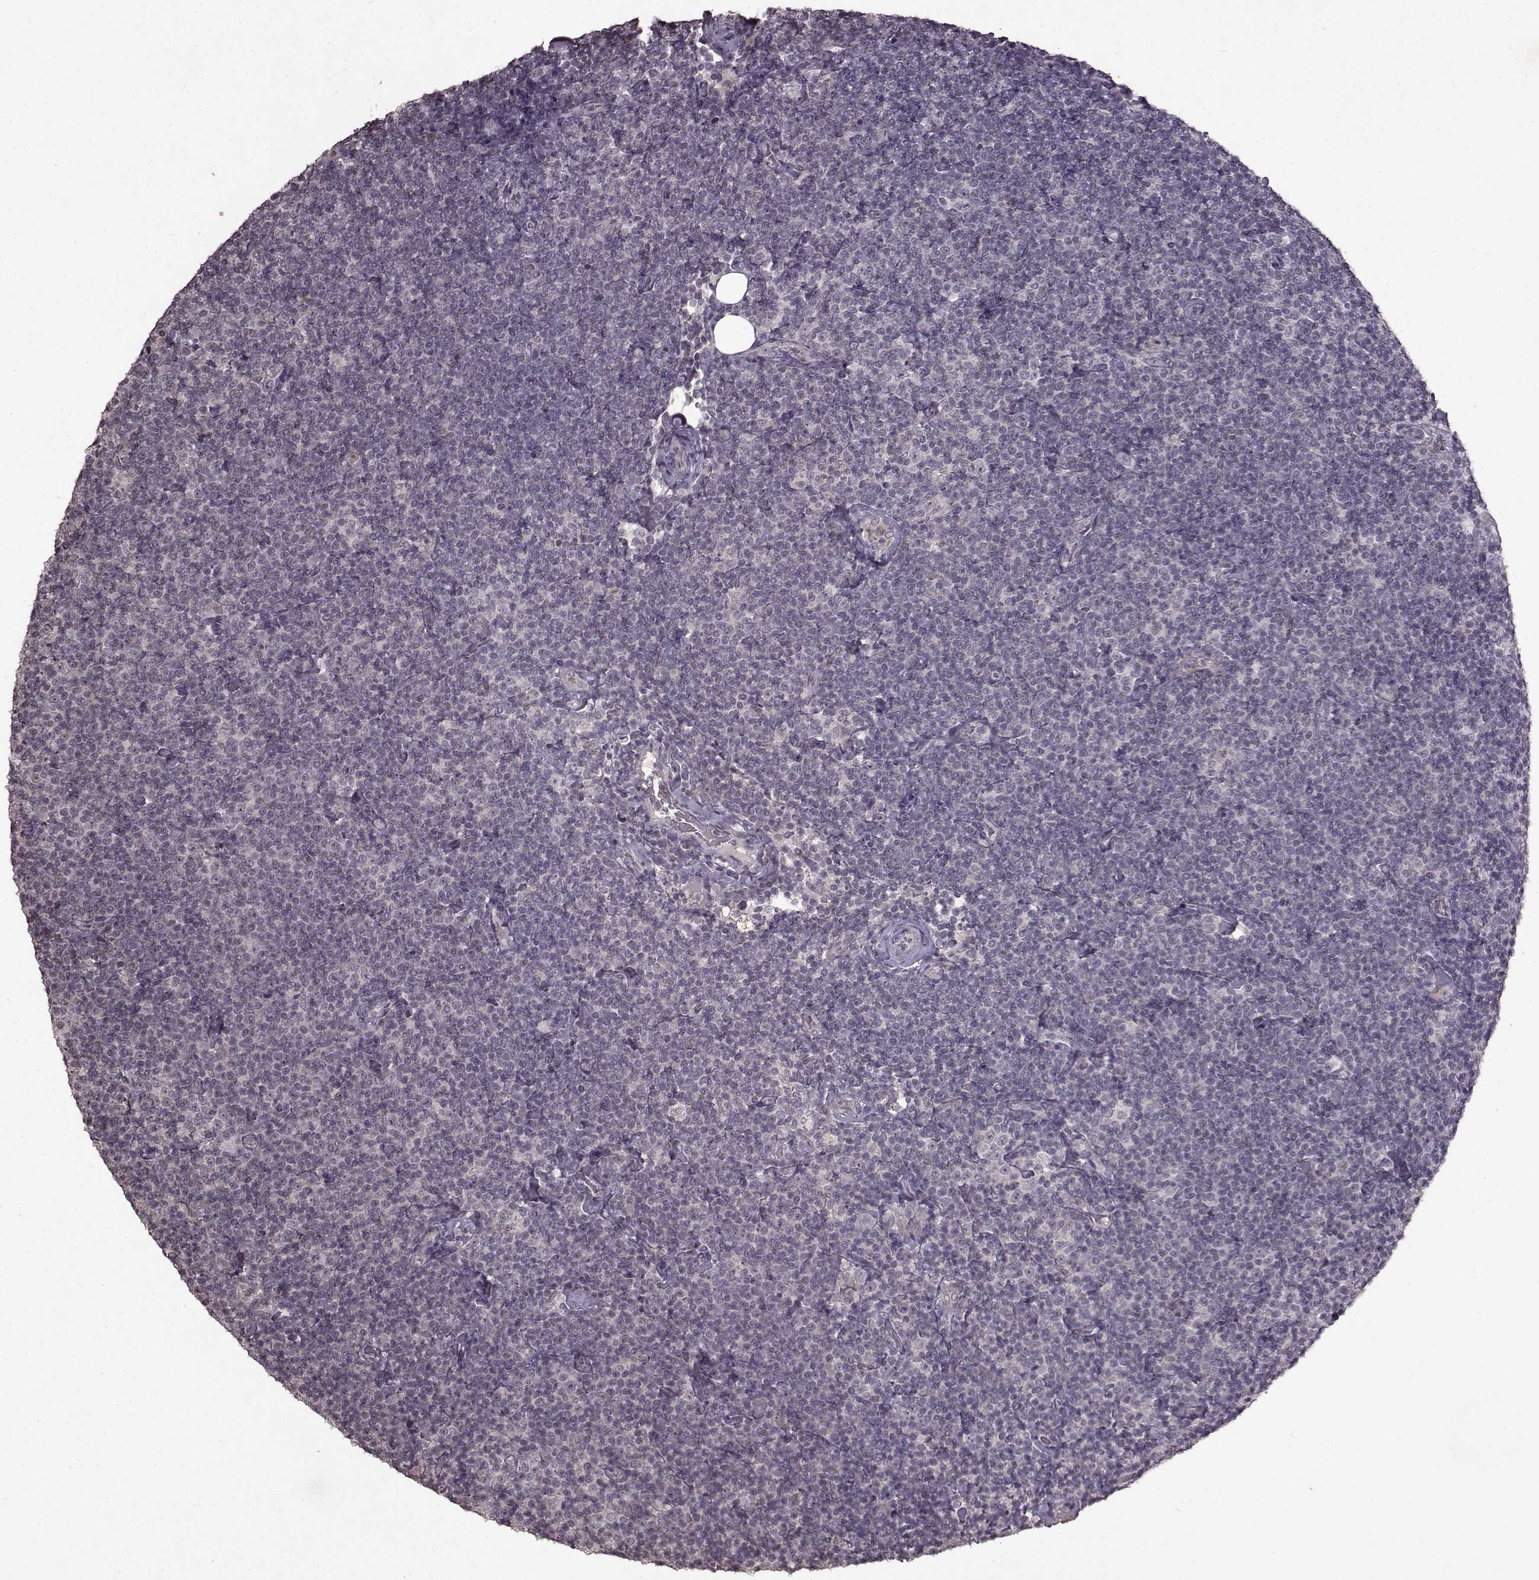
{"staining": {"intensity": "negative", "quantity": "none", "location": "none"}, "tissue": "lymphoma", "cell_type": "Tumor cells", "image_type": "cancer", "snomed": [{"axis": "morphology", "description": "Malignant lymphoma, non-Hodgkin's type, Low grade"}, {"axis": "topography", "description": "Lymph node"}], "caption": "Immunohistochemistry photomicrograph of neoplastic tissue: malignant lymphoma, non-Hodgkin's type (low-grade) stained with DAB displays no significant protein expression in tumor cells.", "gene": "LHB", "patient": {"sex": "male", "age": 81}}